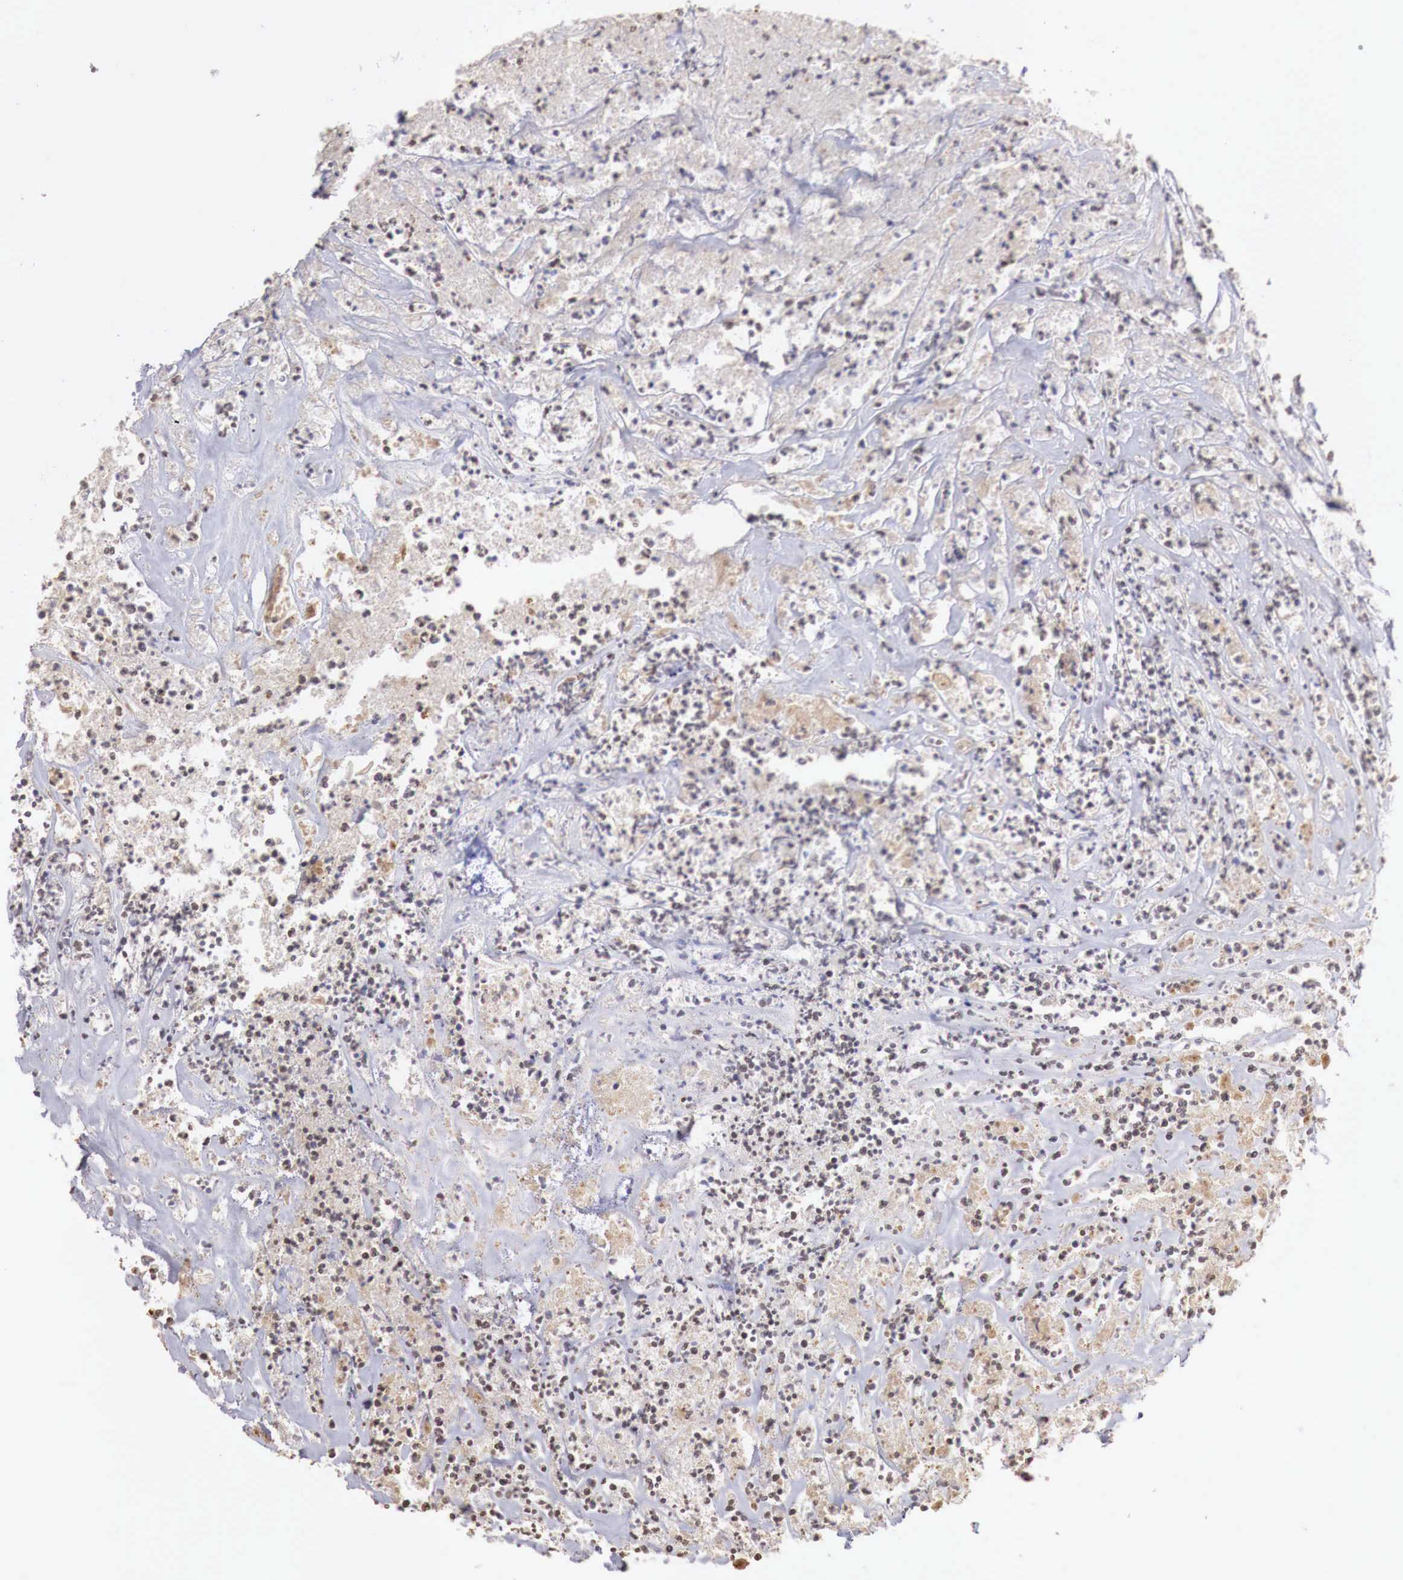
{"staining": {"intensity": "weak", "quantity": ">75%", "location": "cytoplasmic/membranous"}, "tissue": "colorectal cancer", "cell_type": "Tumor cells", "image_type": "cancer", "snomed": [{"axis": "morphology", "description": "Adenocarcinoma, NOS"}, {"axis": "topography", "description": "Colon"}], "caption": "DAB (3,3'-diaminobenzidine) immunohistochemical staining of colorectal cancer (adenocarcinoma) displays weak cytoplasmic/membranous protein staining in about >75% of tumor cells. (DAB IHC, brown staining for protein, blue staining for nuclei).", "gene": "TBC1D9", "patient": {"sex": "female", "age": 70}}